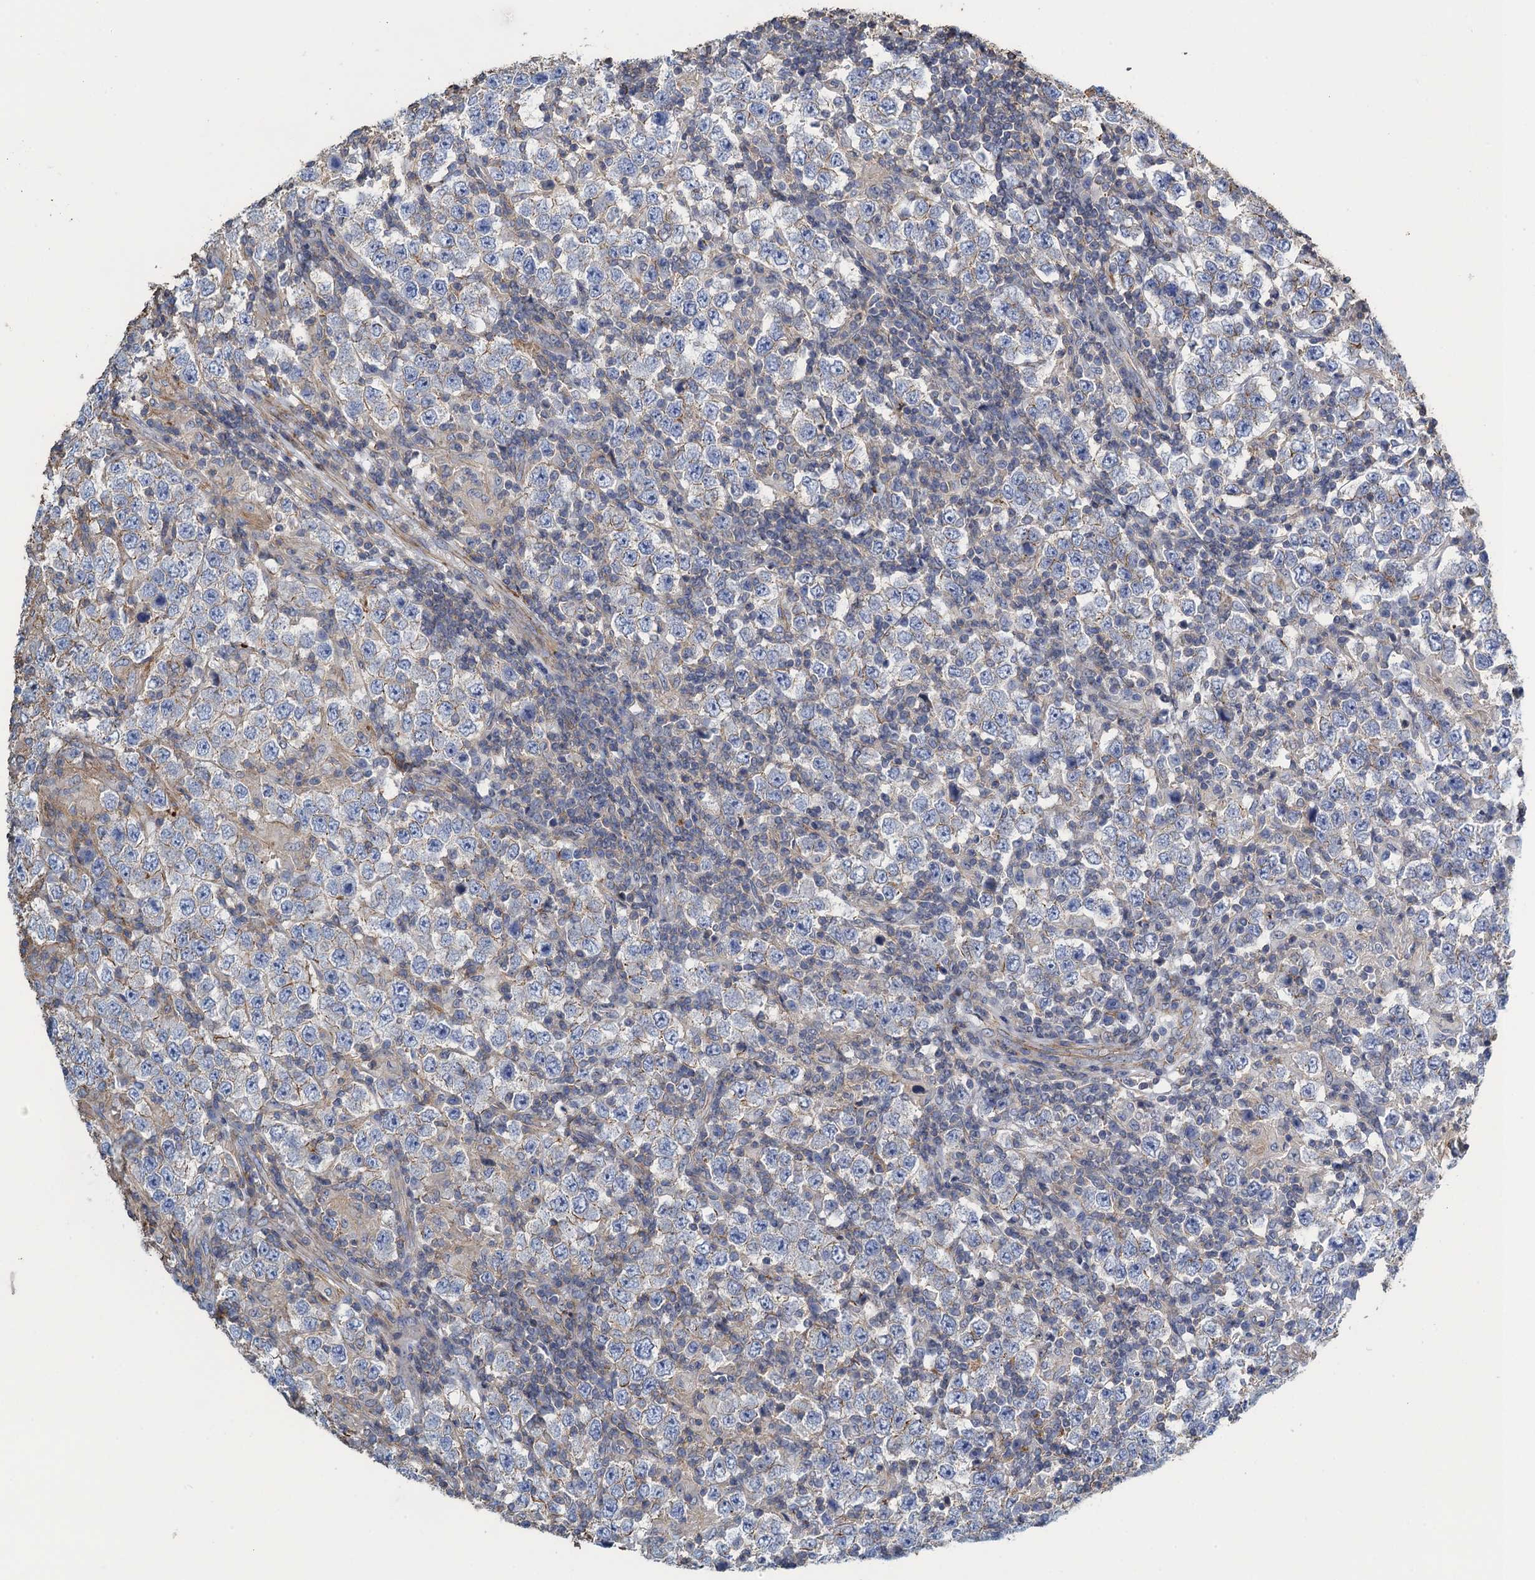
{"staining": {"intensity": "negative", "quantity": "none", "location": "none"}, "tissue": "testis cancer", "cell_type": "Tumor cells", "image_type": "cancer", "snomed": [{"axis": "morphology", "description": "Normal tissue, NOS"}, {"axis": "morphology", "description": "Urothelial carcinoma, High grade"}, {"axis": "morphology", "description": "Seminoma, NOS"}, {"axis": "morphology", "description": "Carcinoma, Embryonal, NOS"}, {"axis": "topography", "description": "Urinary bladder"}, {"axis": "topography", "description": "Testis"}], "caption": "High power microscopy histopathology image of an IHC histopathology image of seminoma (testis), revealing no significant expression in tumor cells. (Brightfield microscopy of DAB (3,3'-diaminobenzidine) IHC at high magnification).", "gene": "PROSER2", "patient": {"sex": "male", "age": 41}}